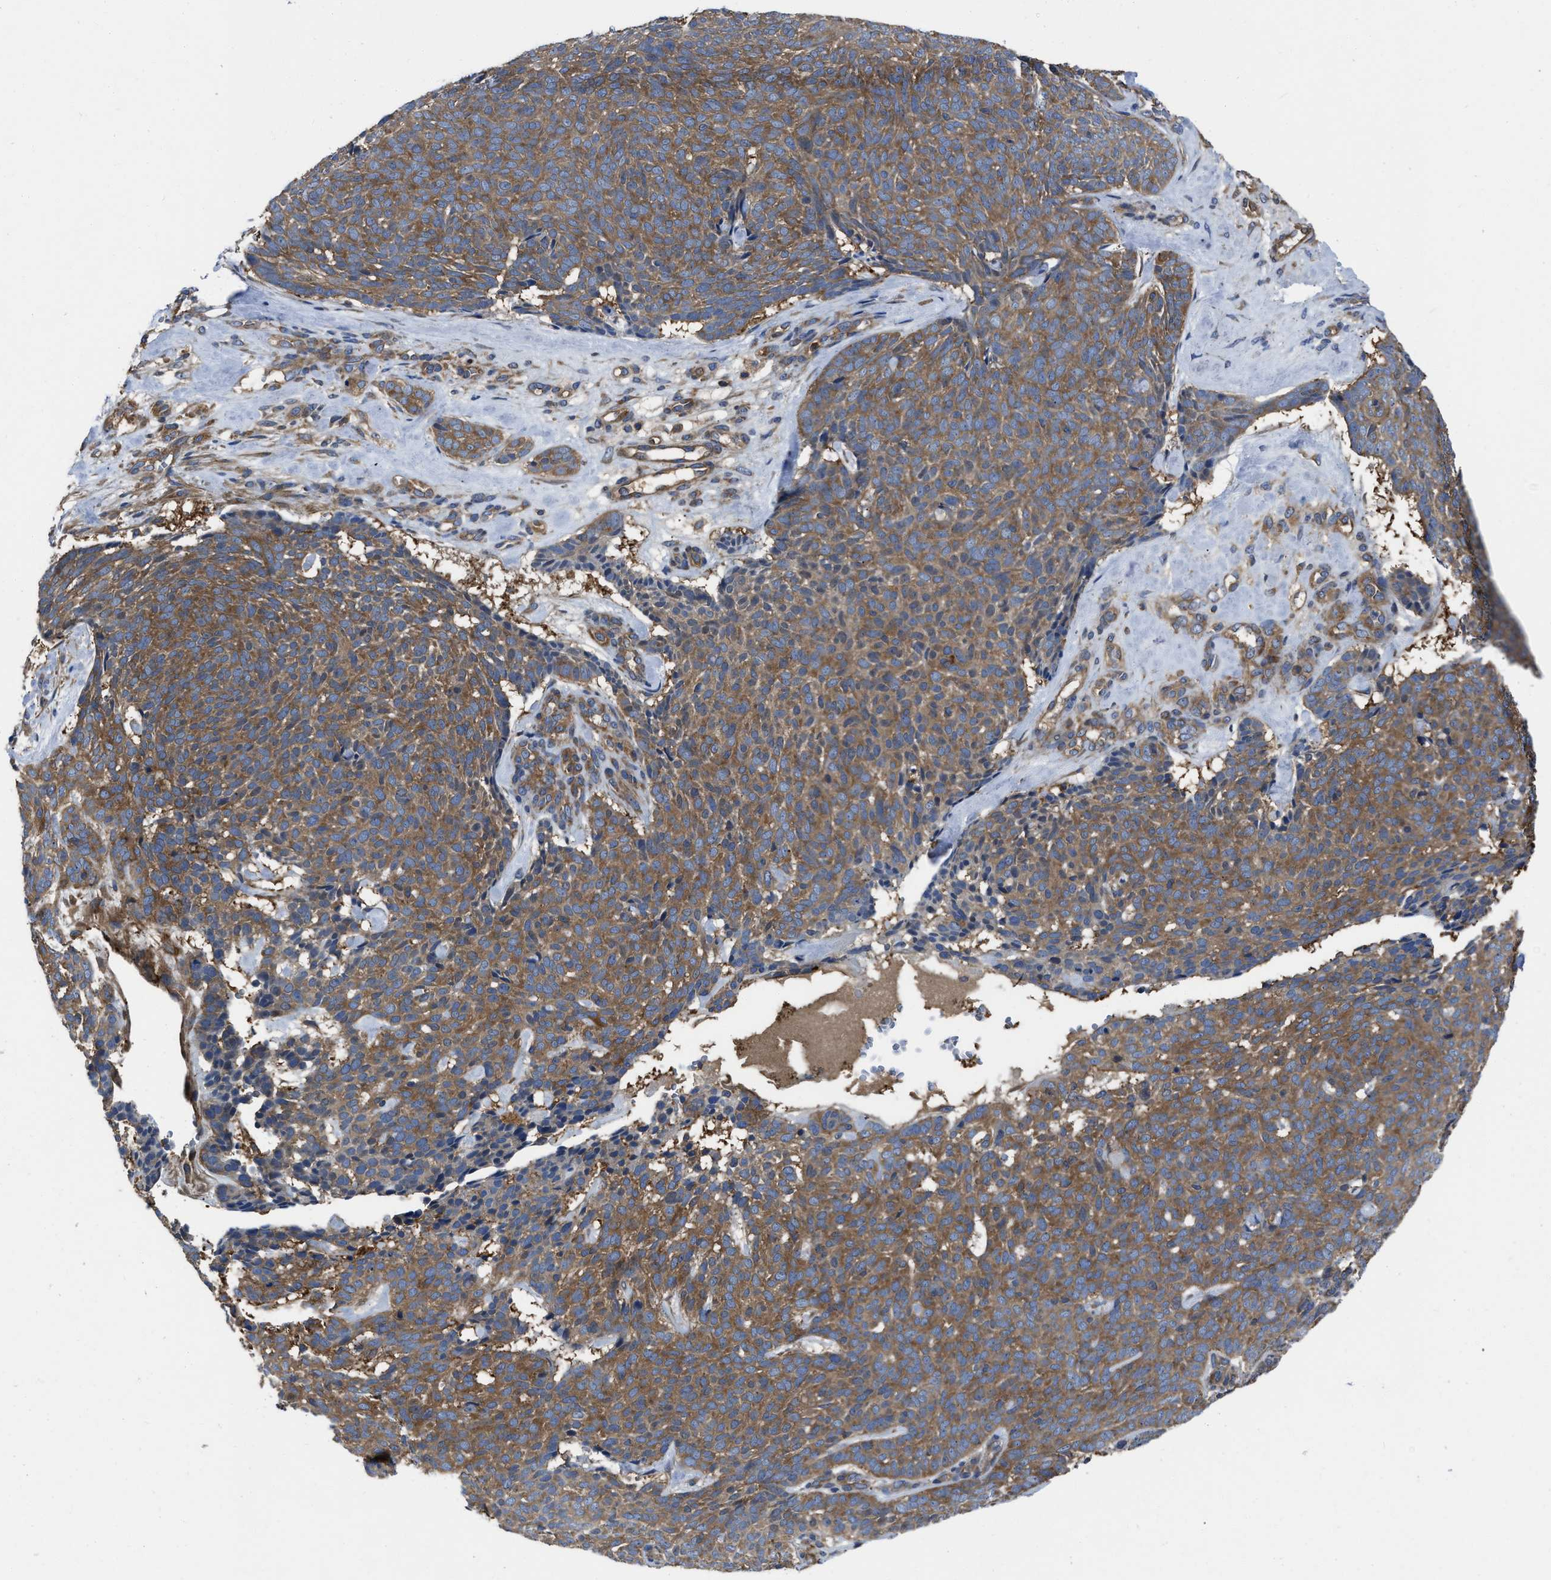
{"staining": {"intensity": "moderate", "quantity": ">75%", "location": "cytoplasmic/membranous"}, "tissue": "skin cancer", "cell_type": "Tumor cells", "image_type": "cancer", "snomed": [{"axis": "morphology", "description": "Basal cell carcinoma"}, {"axis": "topography", "description": "Skin"}], "caption": "Immunohistochemical staining of basal cell carcinoma (skin) demonstrates medium levels of moderate cytoplasmic/membranous protein expression in about >75% of tumor cells.", "gene": "YARS1", "patient": {"sex": "male", "age": 61}}